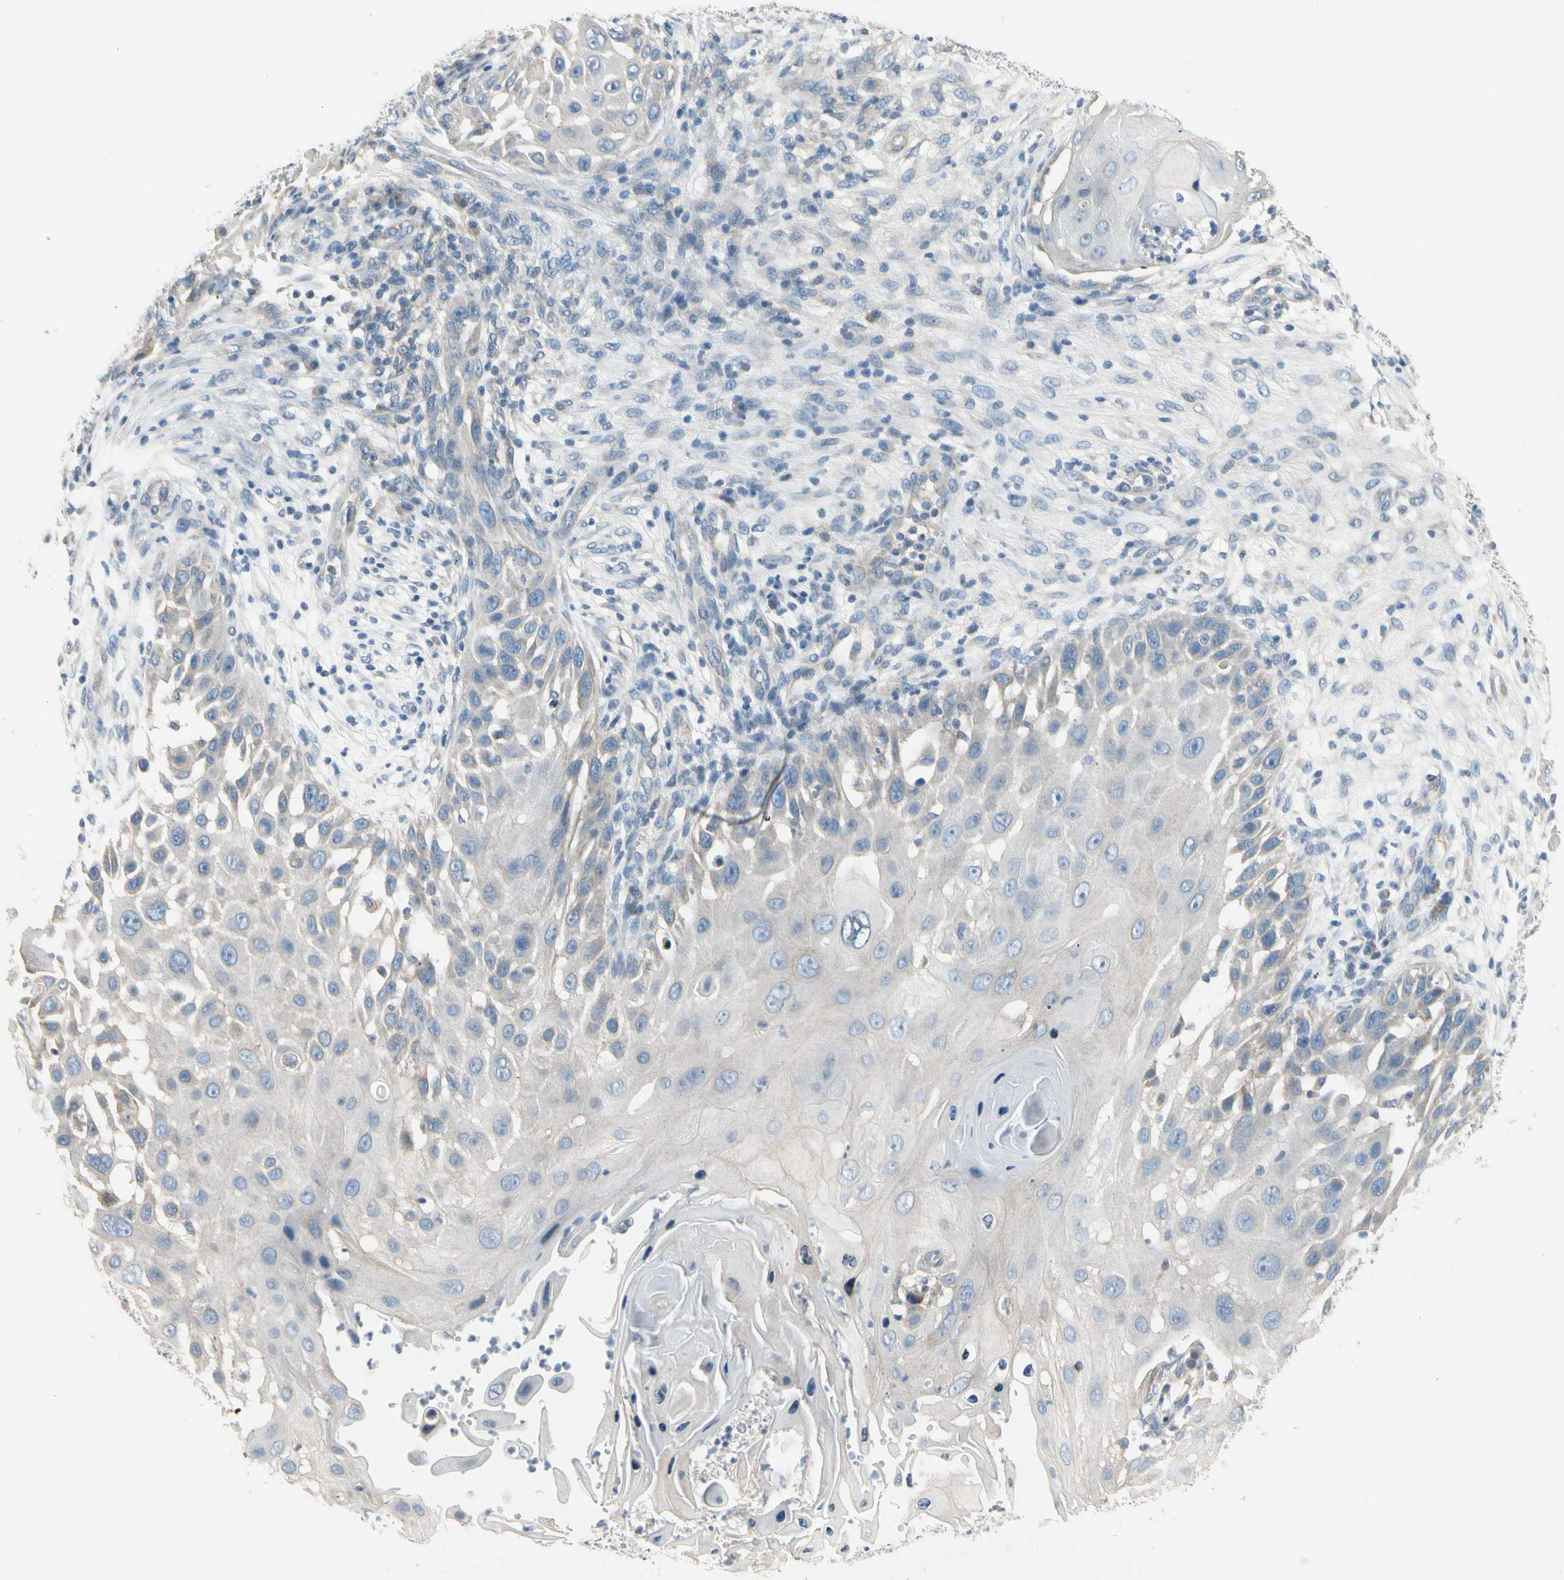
{"staining": {"intensity": "weak", "quantity": "<25%", "location": "cytoplasmic/membranous"}, "tissue": "skin cancer", "cell_type": "Tumor cells", "image_type": "cancer", "snomed": [{"axis": "morphology", "description": "Squamous cell carcinoma, NOS"}, {"axis": "topography", "description": "Skin"}], "caption": "A high-resolution micrograph shows IHC staining of skin cancer, which exhibits no significant positivity in tumor cells.", "gene": "PIP5K1B", "patient": {"sex": "female", "age": 44}}